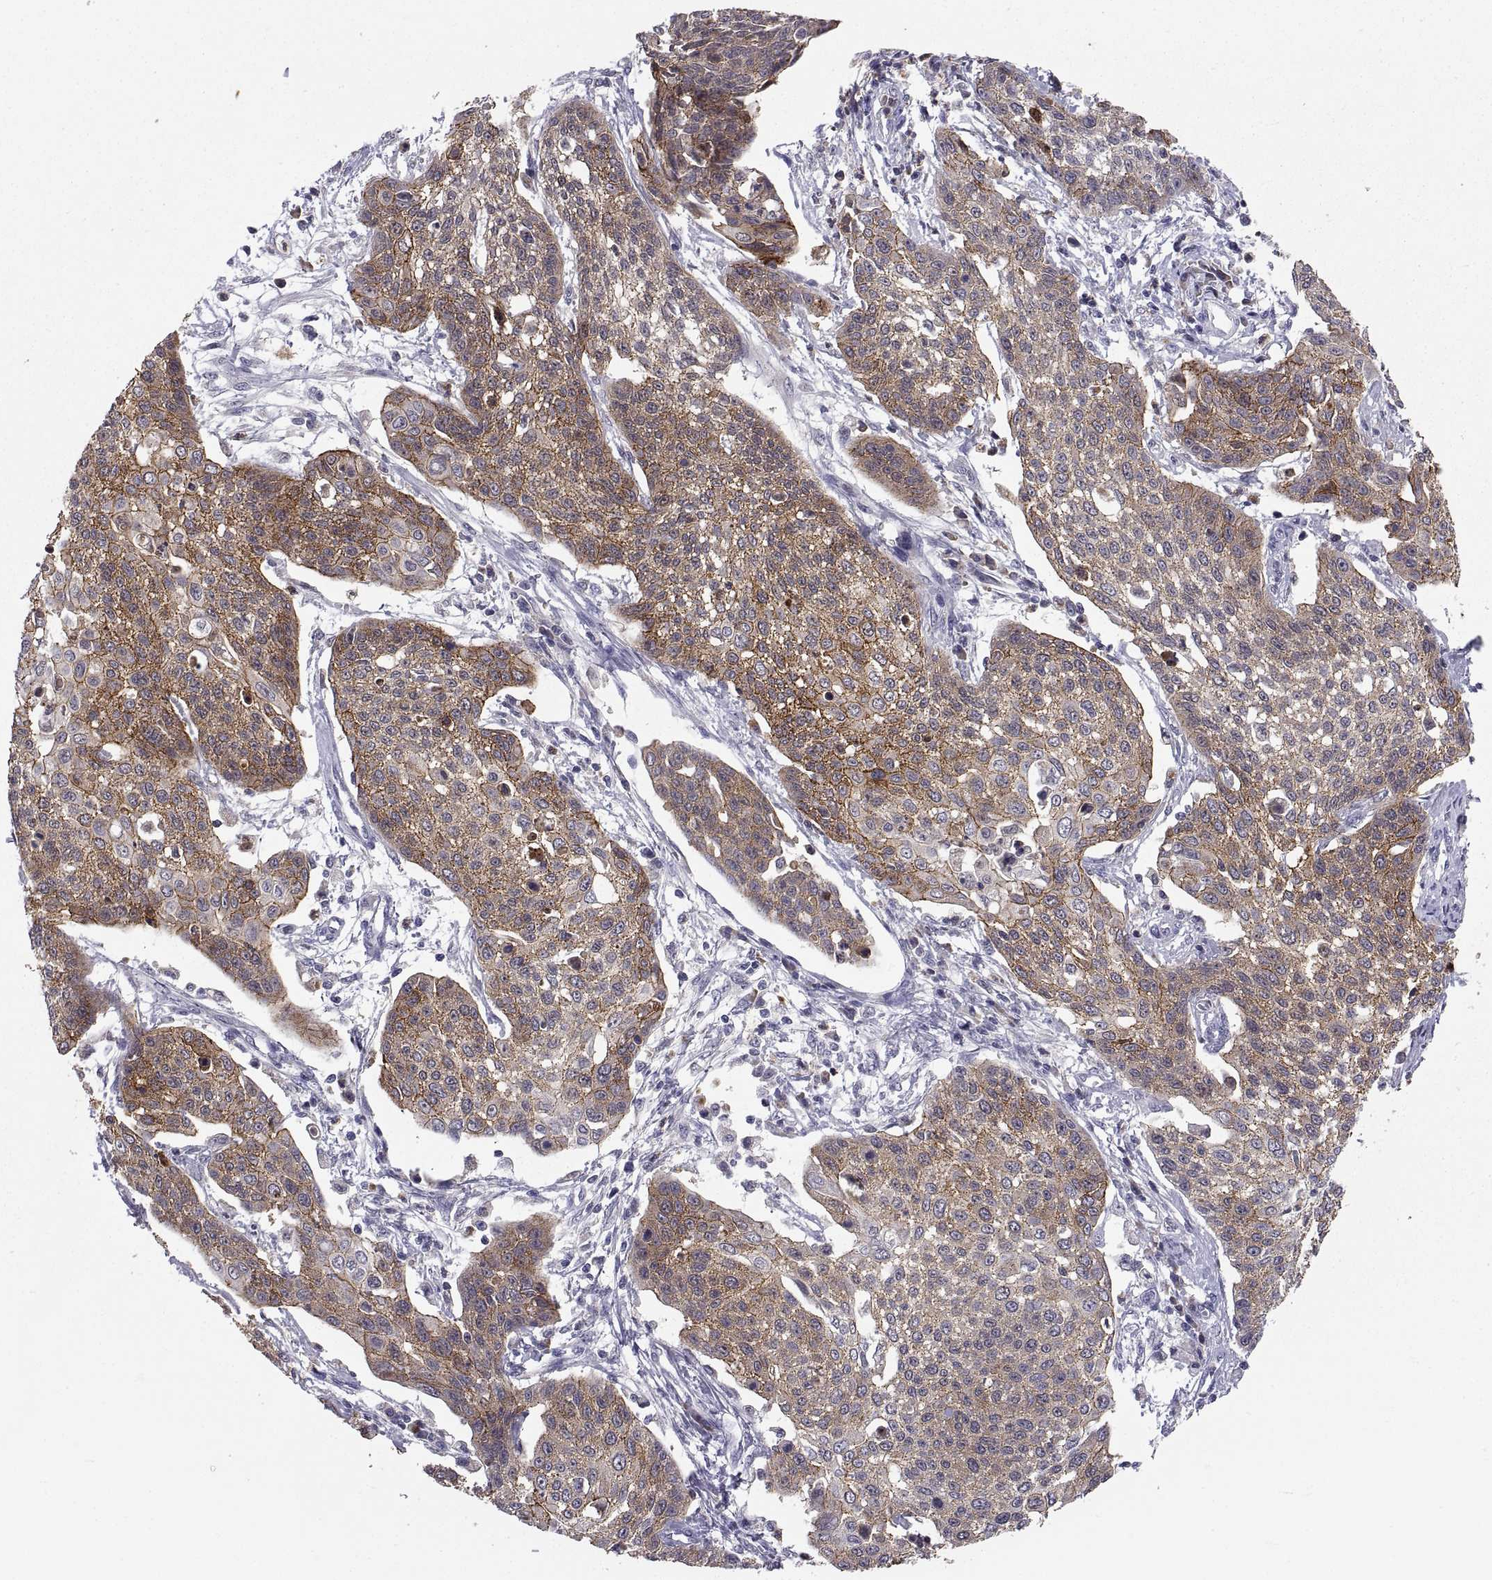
{"staining": {"intensity": "strong", "quantity": "25%-75%", "location": "cytoplasmic/membranous"}, "tissue": "cervical cancer", "cell_type": "Tumor cells", "image_type": "cancer", "snomed": [{"axis": "morphology", "description": "Squamous cell carcinoma, NOS"}, {"axis": "topography", "description": "Cervix"}], "caption": "Immunohistochemistry micrograph of human squamous cell carcinoma (cervical) stained for a protein (brown), which displays high levels of strong cytoplasmic/membranous staining in about 25%-75% of tumor cells.", "gene": "PKP1", "patient": {"sex": "female", "age": 34}}